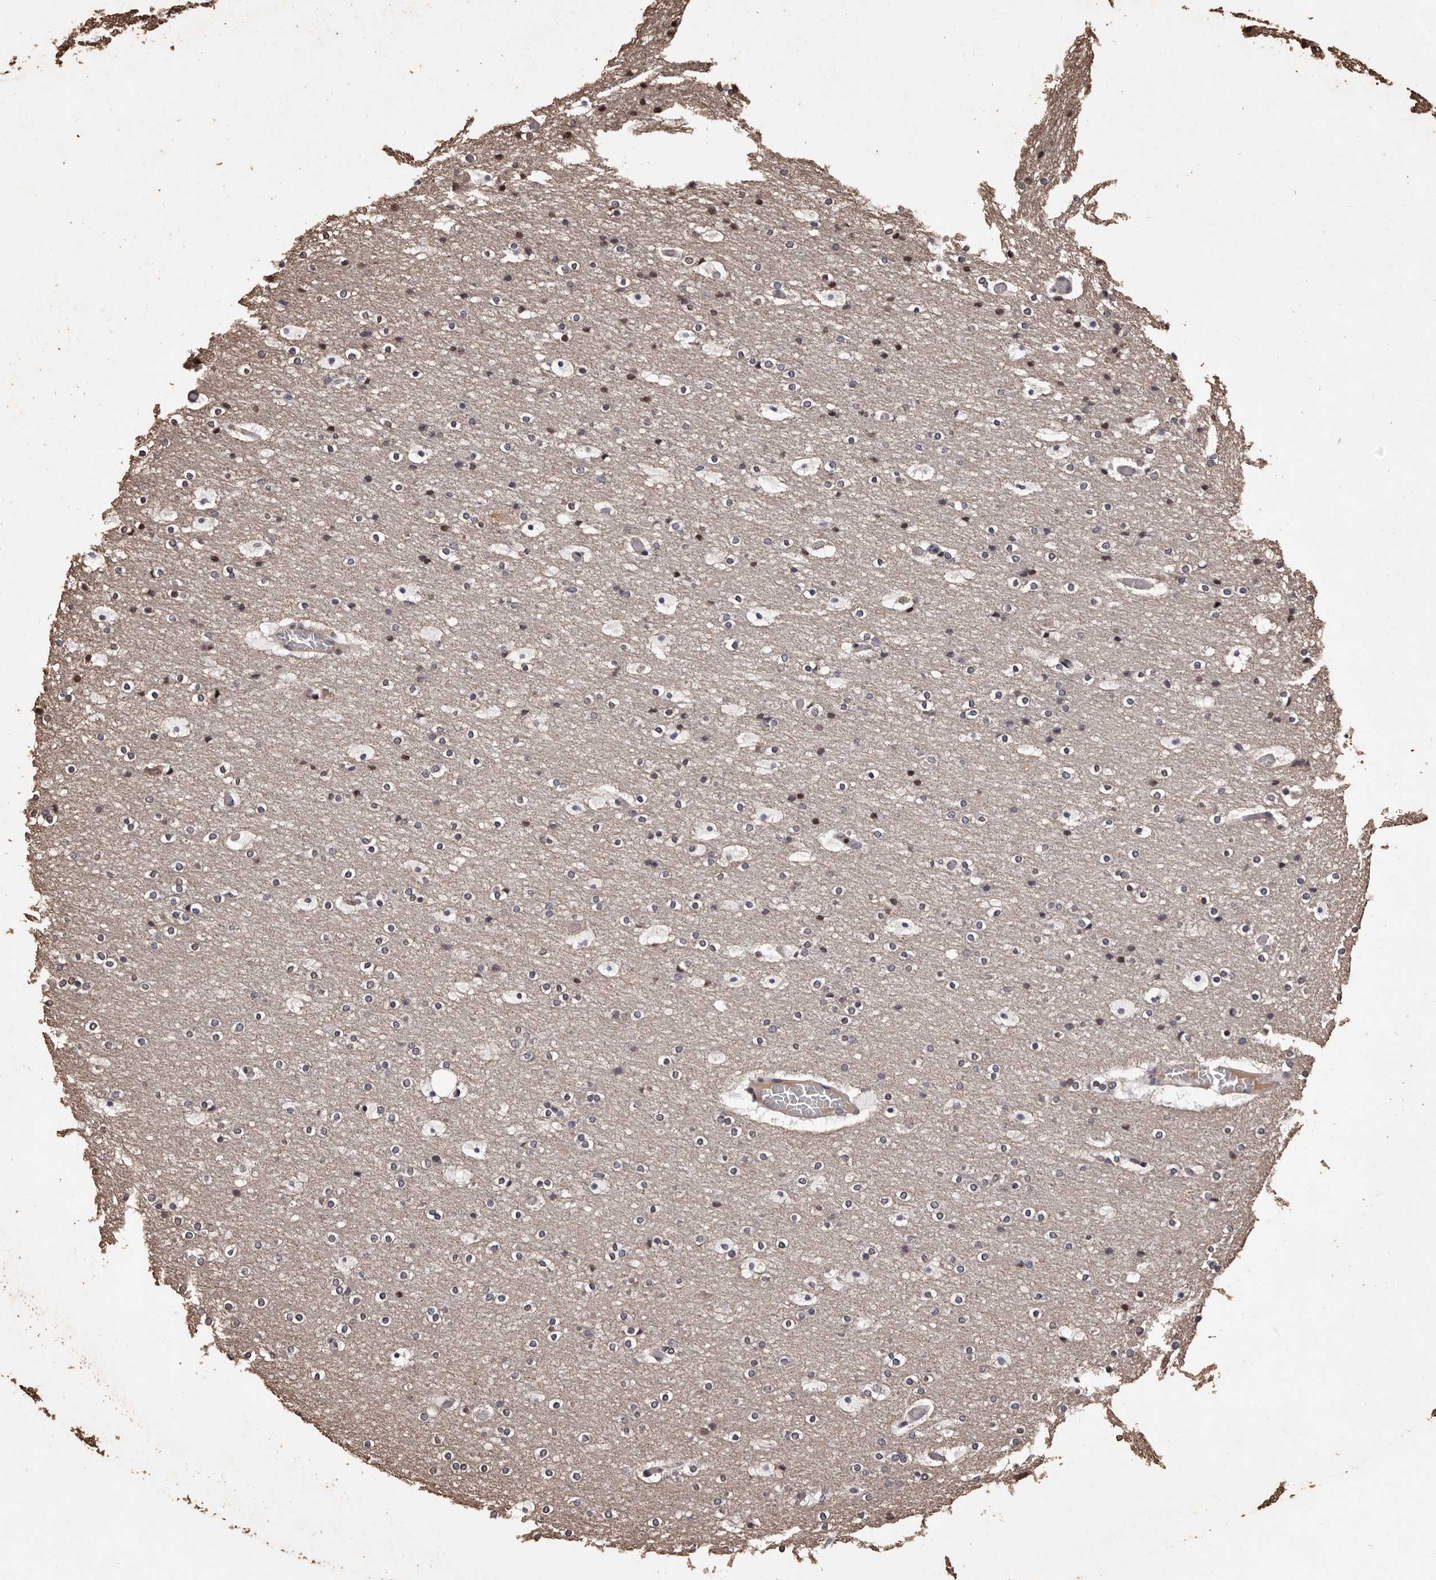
{"staining": {"intensity": "moderate", "quantity": "25%-75%", "location": "cytoplasmic/membranous"}, "tissue": "cerebral cortex", "cell_type": "Endothelial cells", "image_type": "normal", "snomed": [{"axis": "morphology", "description": "Normal tissue, NOS"}, {"axis": "topography", "description": "Cerebral cortex"}], "caption": "Protein expression analysis of unremarkable cerebral cortex demonstrates moderate cytoplasmic/membranous positivity in about 25%-75% of endothelial cells.", "gene": "NAV1", "patient": {"sex": "male", "age": 57}}